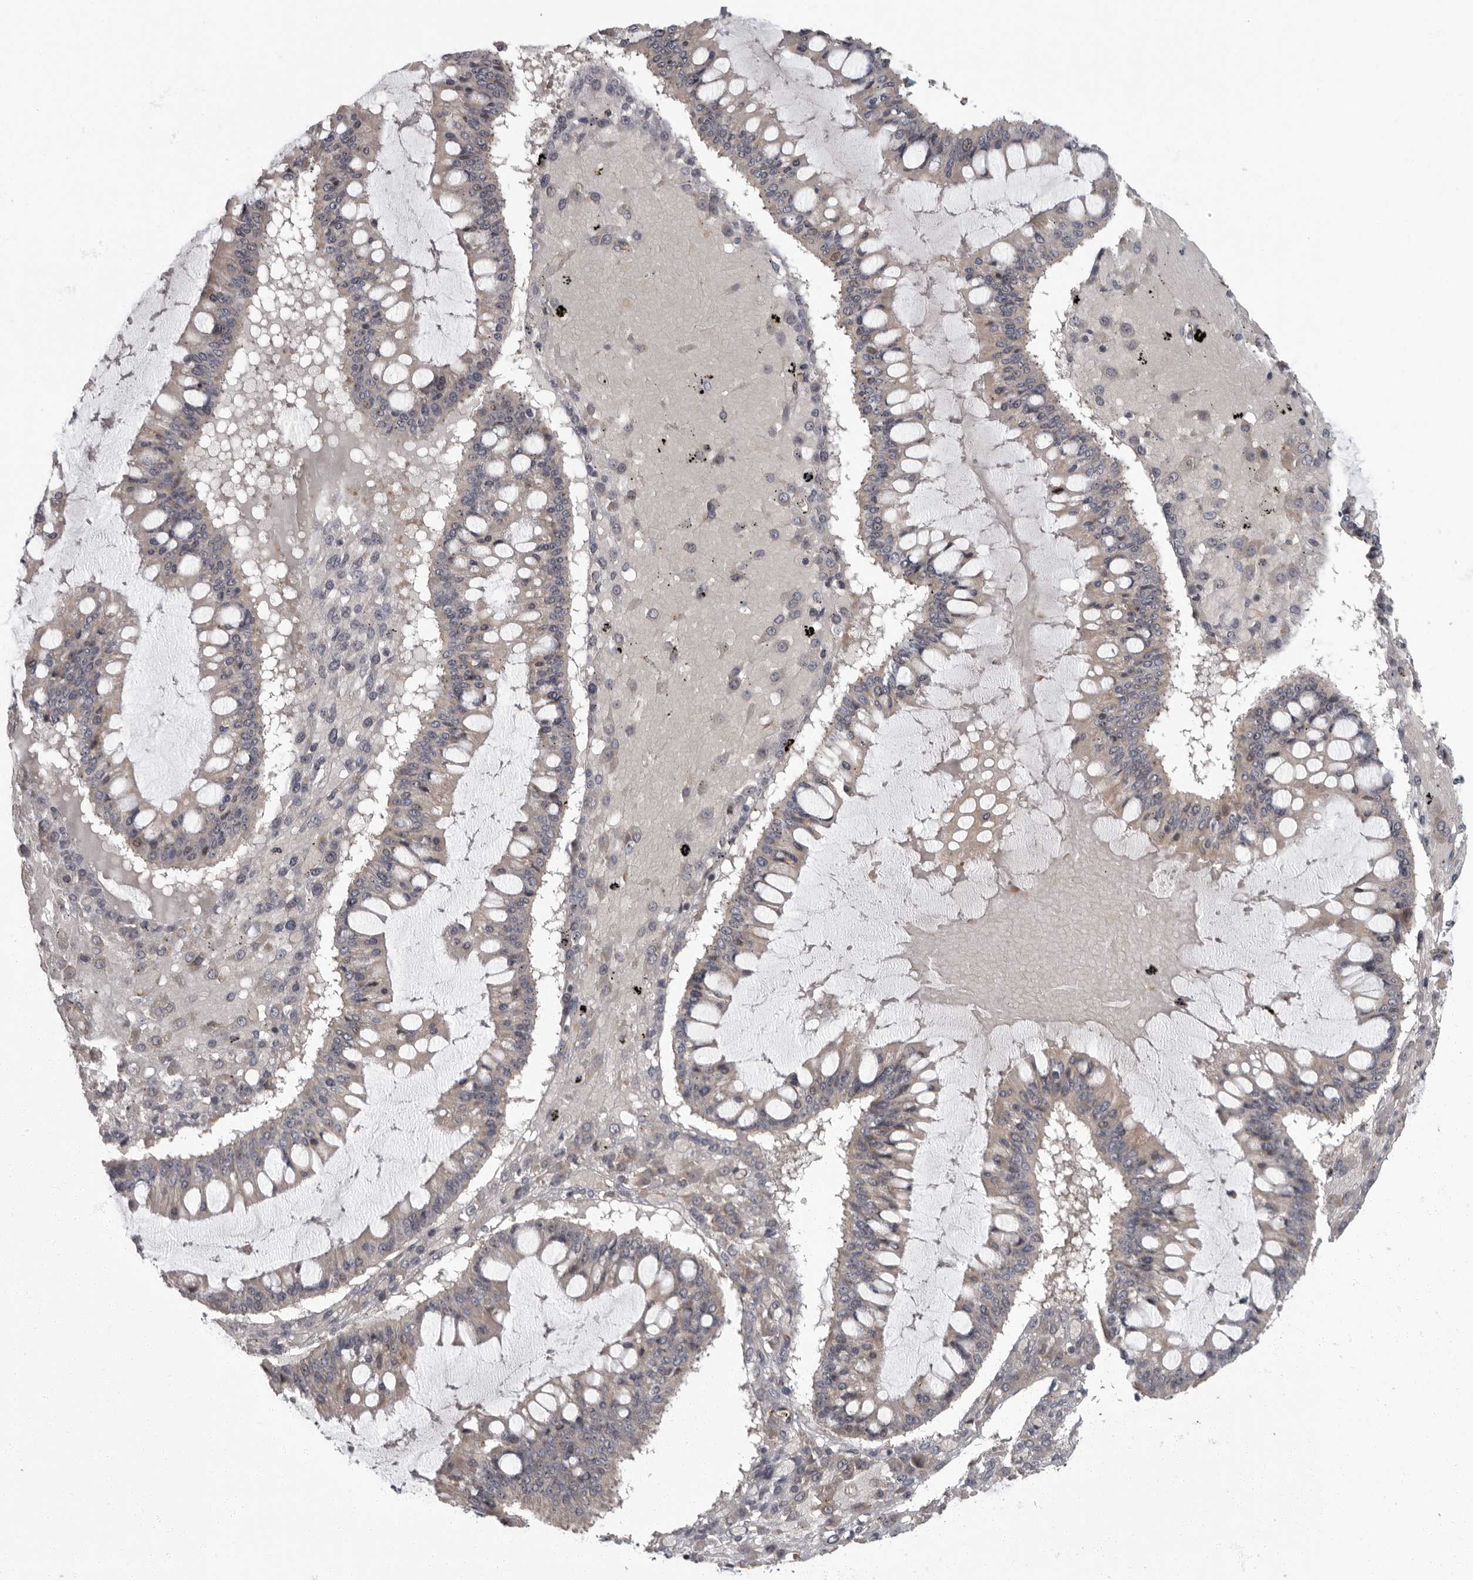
{"staining": {"intensity": "weak", "quantity": "<25%", "location": "cytoplasmic/membranous"}, "tissue": "ovarian cancer", "cell_type": "Tumor cells", "image_type": "cancer", "snomed": [{"axis": "morphology", "description": "Cystadenocarcinoma, mucinous, NOS"}, {"axis": "topography", "description": "Ovary"}], "caption": "This is an immunohistochemistry micrograph of human mucinous cystadenocarcinoma (ovarian). There is no expression in tumor cells.", "gene": "PDCD11", "patient": {"sex": "female", "age": 73}}